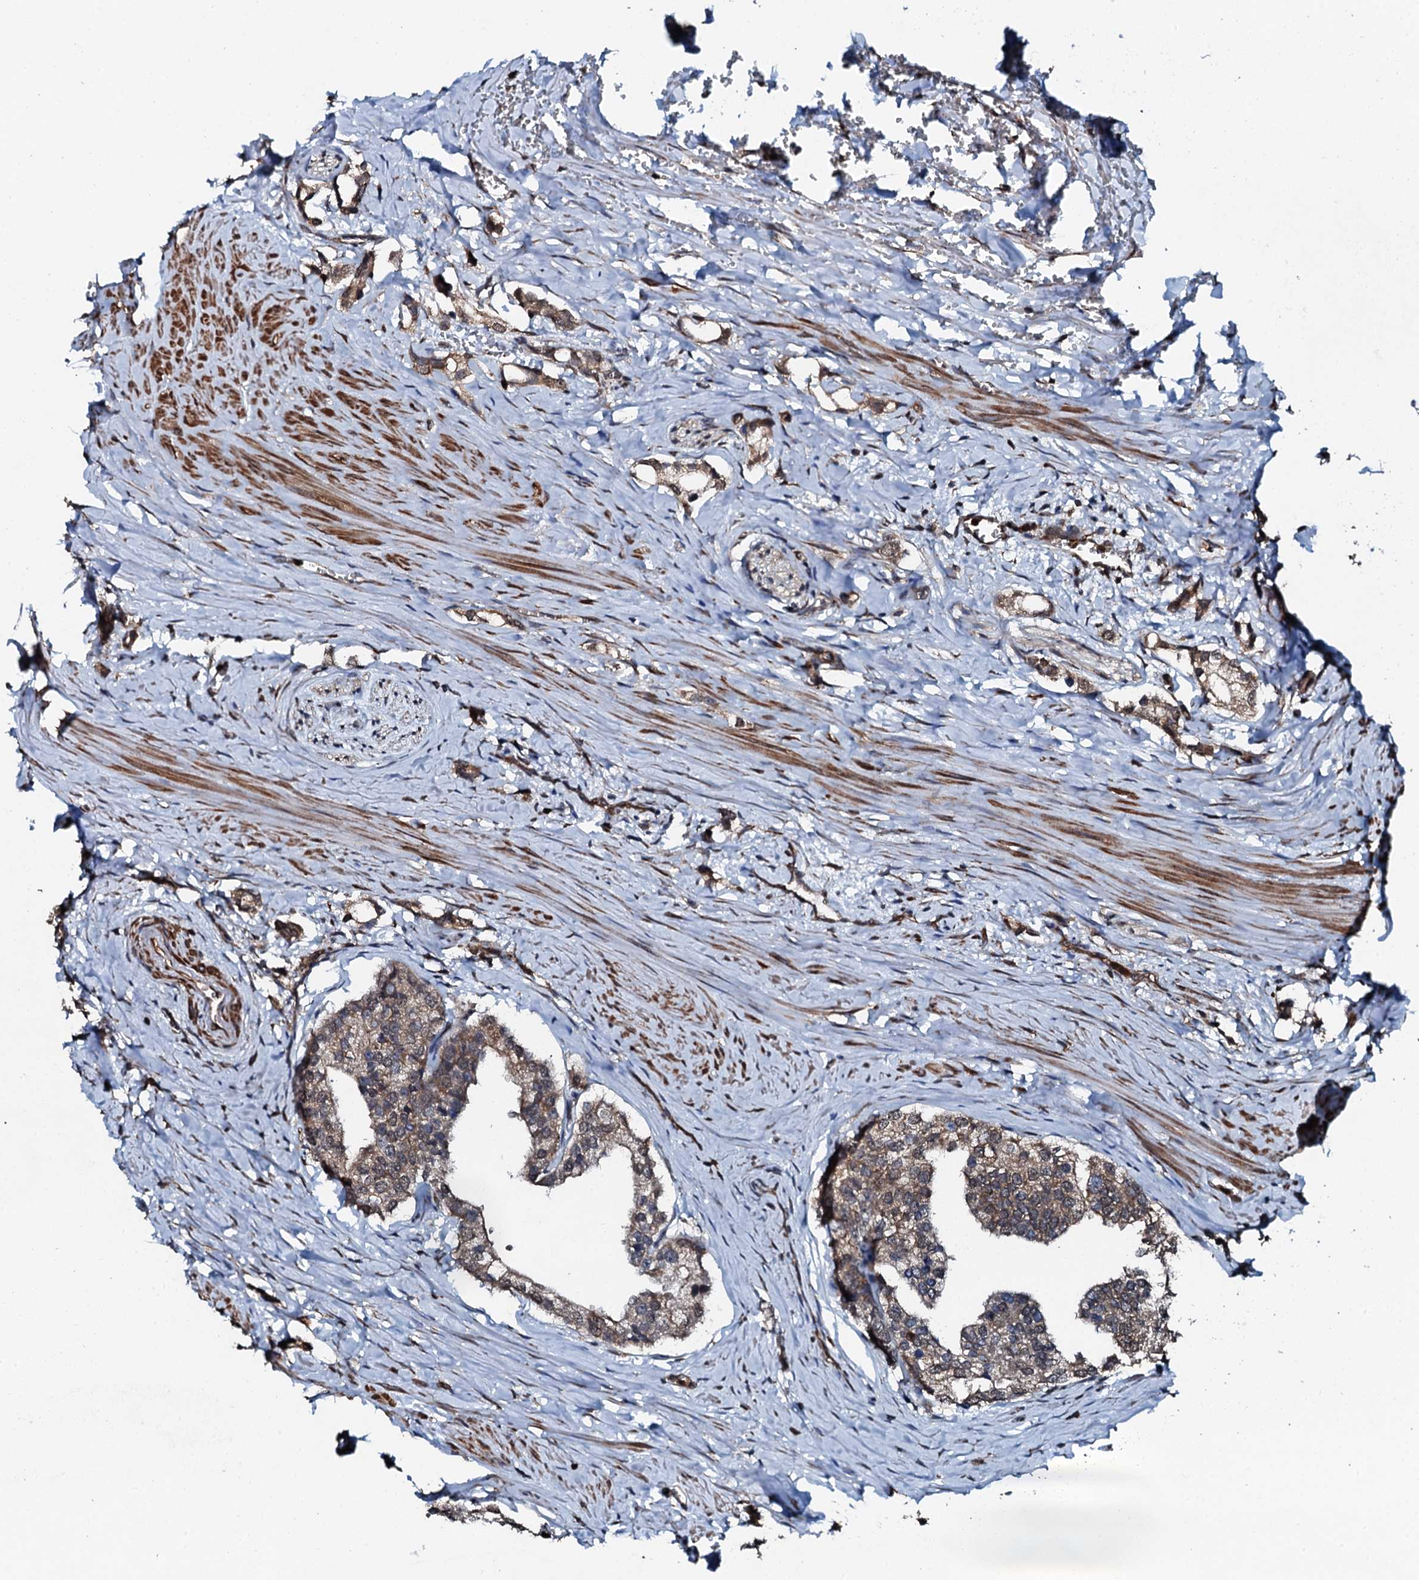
{"staining": {"intensity": "weak", "quantity": ">75%", "location": "cytoplasmic/membranous"}, "tissue": "prostate cancer", "cell_type": "Tumor cells", "image_type": "cancer", "snomed": [{"axis": "morphology", "description": "Adenocarcinoma, High grade"}, {"axis": "topography", "description": "Prostate"}], "caption": "The immunohistochemical stain labels weak cytoplasmic/membranous staining in tumor cells of prostate high-grade adenocarcinoma tissue.", "gene": "EDC4", "patient": {"sex": "male", "age": 66}}